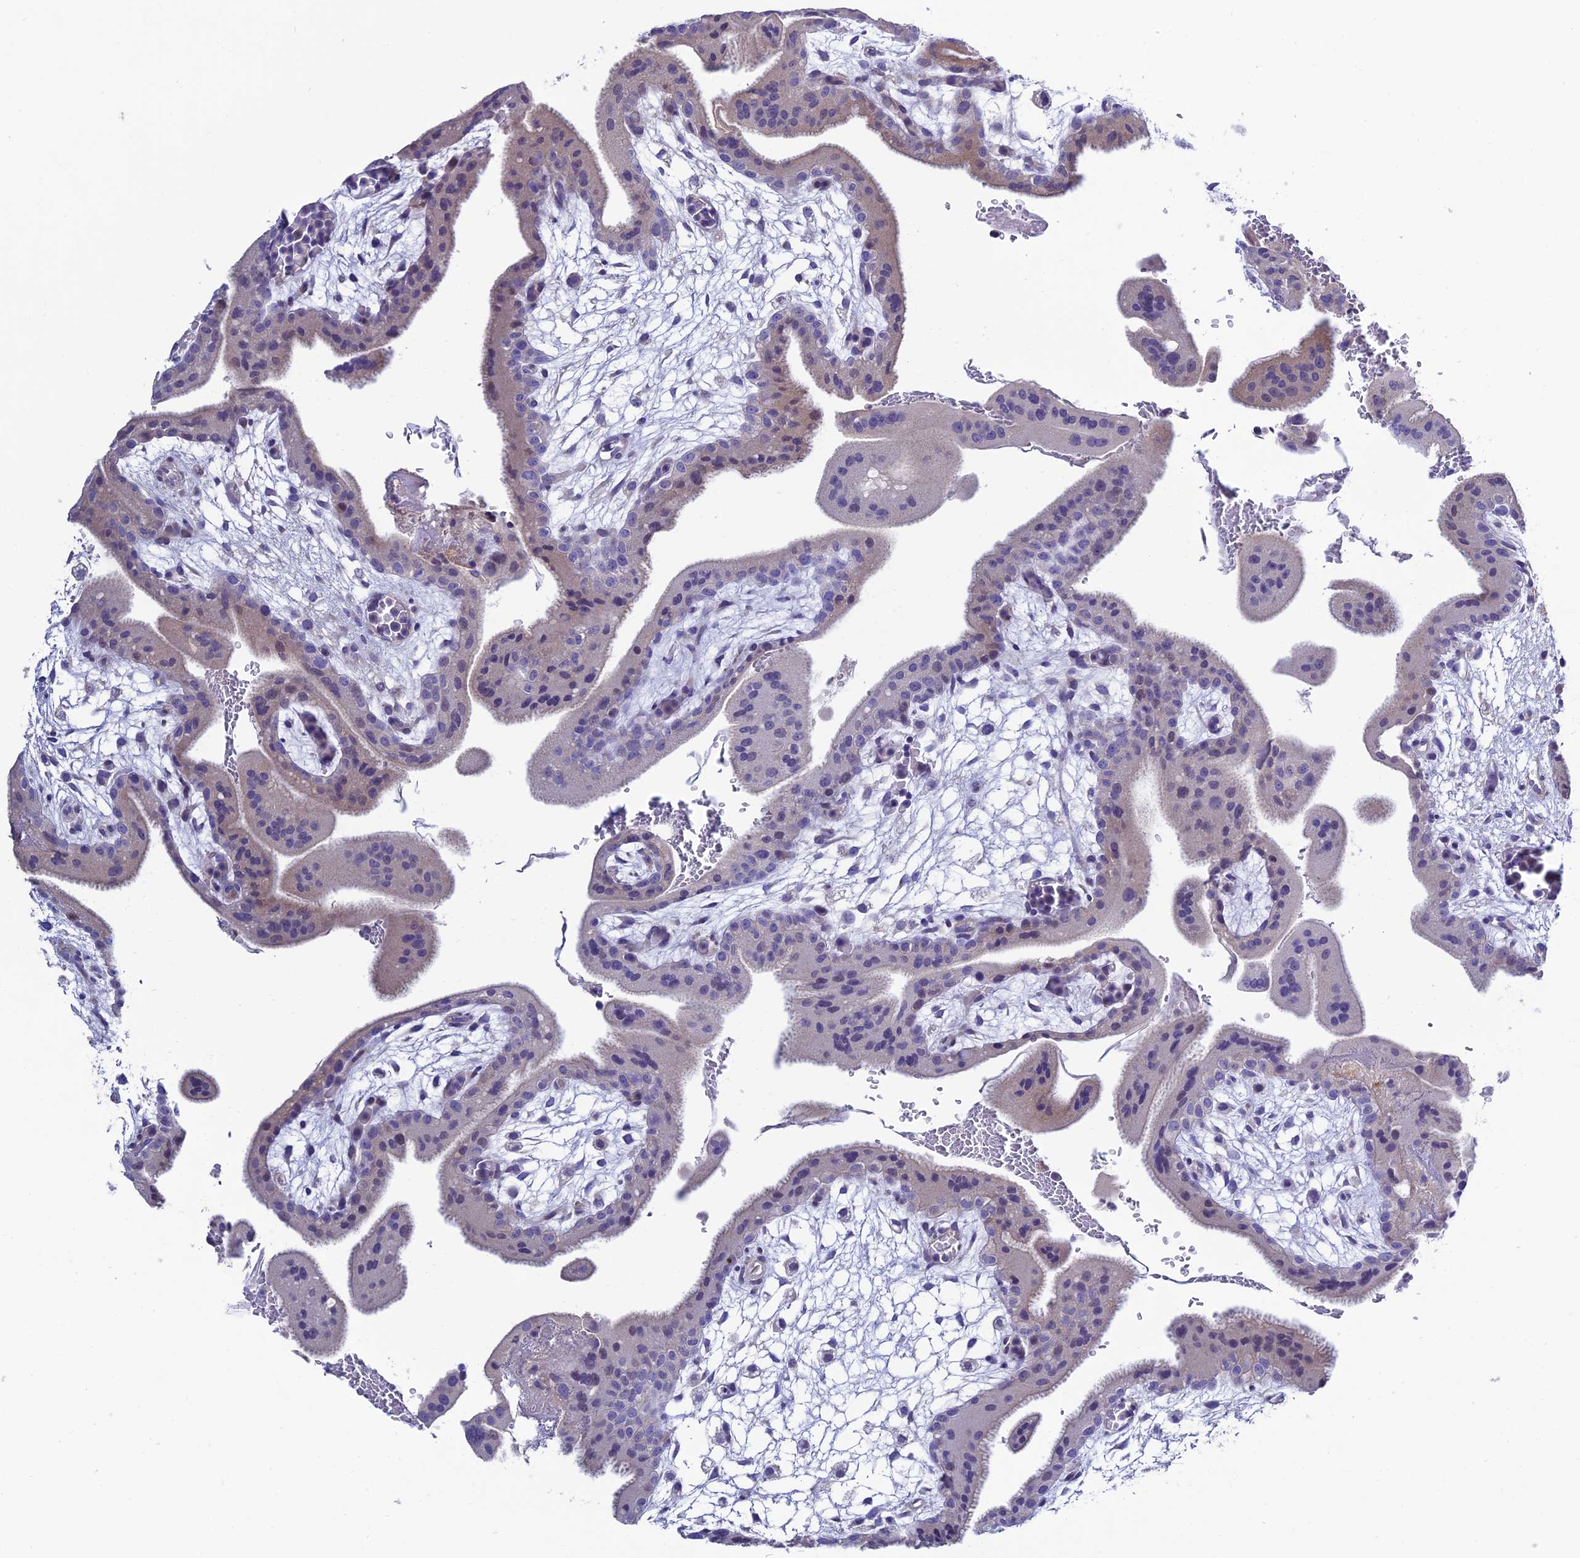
{"staining": {"intensity": "negative", "quantity": "none", "location": "none"}, "tissue": "placenta", "cell_type": "Decidual cells", "image_type": "normal", "snomed": [{"axis": "morphology", "description": "Normal tissue, NOS"}, {"axis": "topography", "description": "Placenta"}], "caption": "Decidual cells show no significant protein staining in benign placenta. The staining is performed using DAB brown chromogen with nuclei counter-stained in using hematoxylin.", "gene": "FAM178B", "patient": {"sex": "female", "age": 35}}